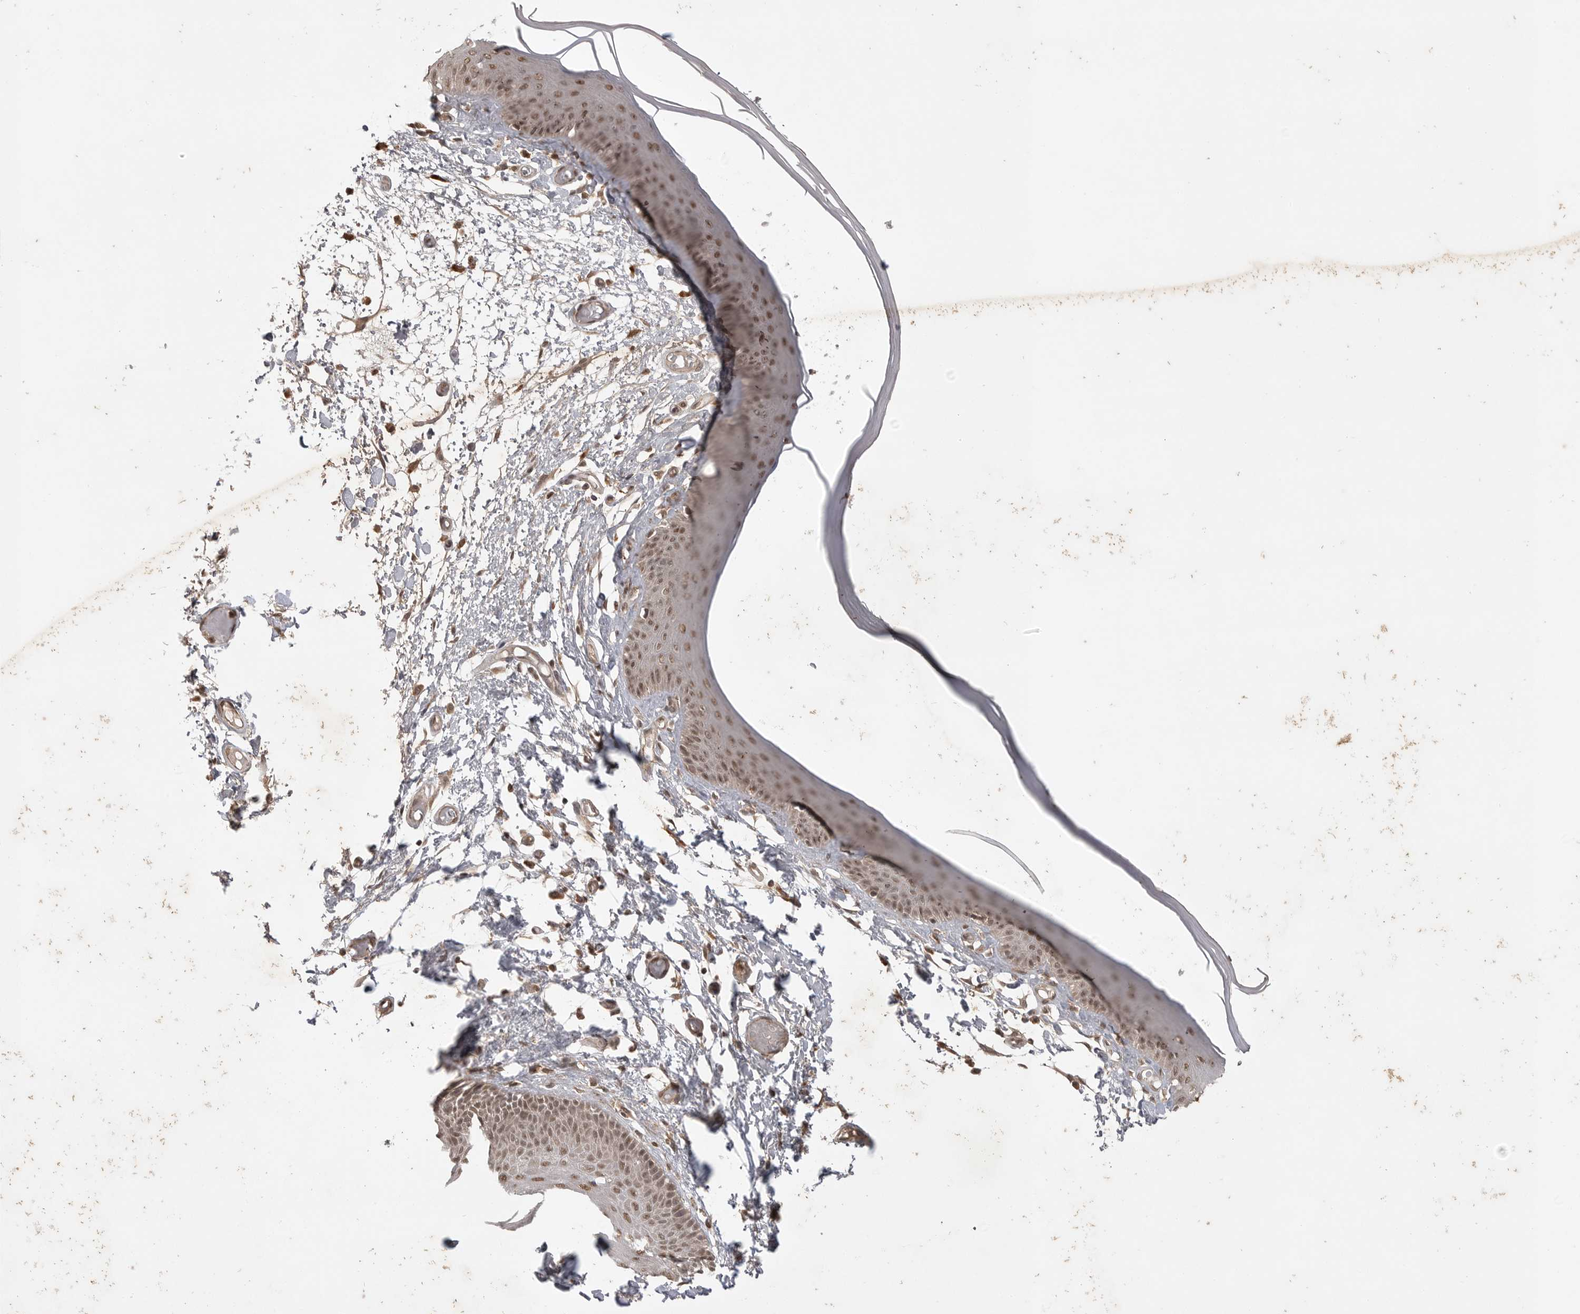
{"staining": {"intensity": "moderate", "quantity": ">75%", "location": "cytoplasmic/membranous,nuclear"}, "tissue": "skin", "cell_type": "Epidermal cells", "image_type": "normal", "snomed": [{"axis": "morphology", "description": "Normal tissue, NOS"}, {"axis": "topography", "description": "Vulva"}], "caption": "DAB (3,3'-diaminobenzidine) immunohistochemical staining of unremarkable human skin shows moderate cytoplasmic/membranous,nuclear protein expression in about >75% of epidermal cells.", "gene": "ZNF232", "patient": {"sex": "female", "age": 73}}